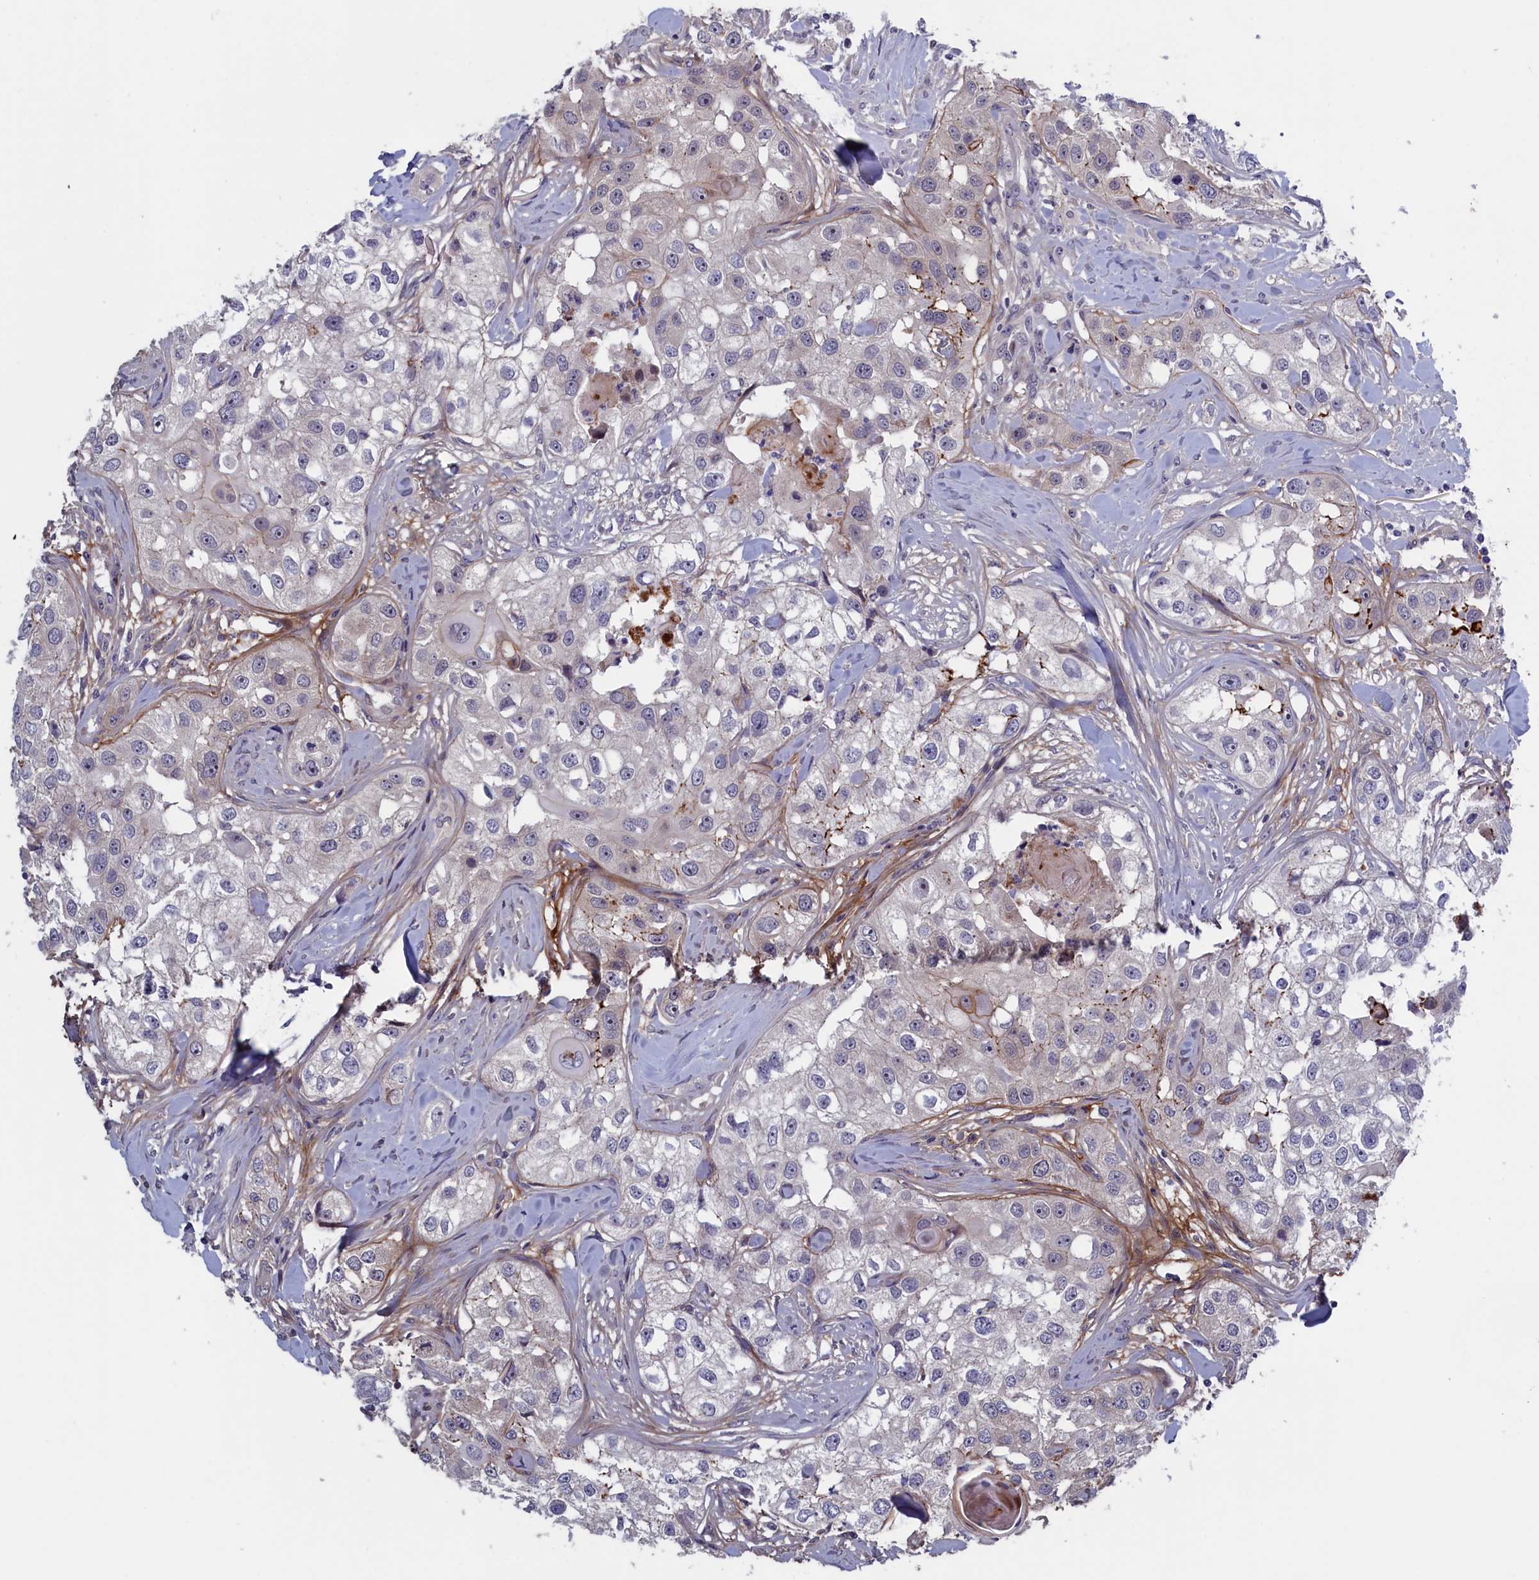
{"staining": {"intensity": "weak", "quantity": "<25%", "location": "cytoplasmic/membranous"}, "tissue": "head and neck cancer", "cell_type": "Tumor cells", "image_type": "cancer", "snomed": [{"axis": "morphology", "description": "Normal tissue, NOS"}, {"axis": "morphology", "description": "Squamous cell carcinoma, NOS"}, {"axis": "topography", "description": "Skeletal muscle"}, {"axis": "topography", "description": "Head-Neck"}], "caption": "This histopathology image is of squamous cell carcinoma (head and neck) stained with IHC to label a protein in brown with the nuclei are counter-stained blue. There is no expression in tumor cells.", "gene": "LSG1", "patient": {"sex": "male", "age": 51}}